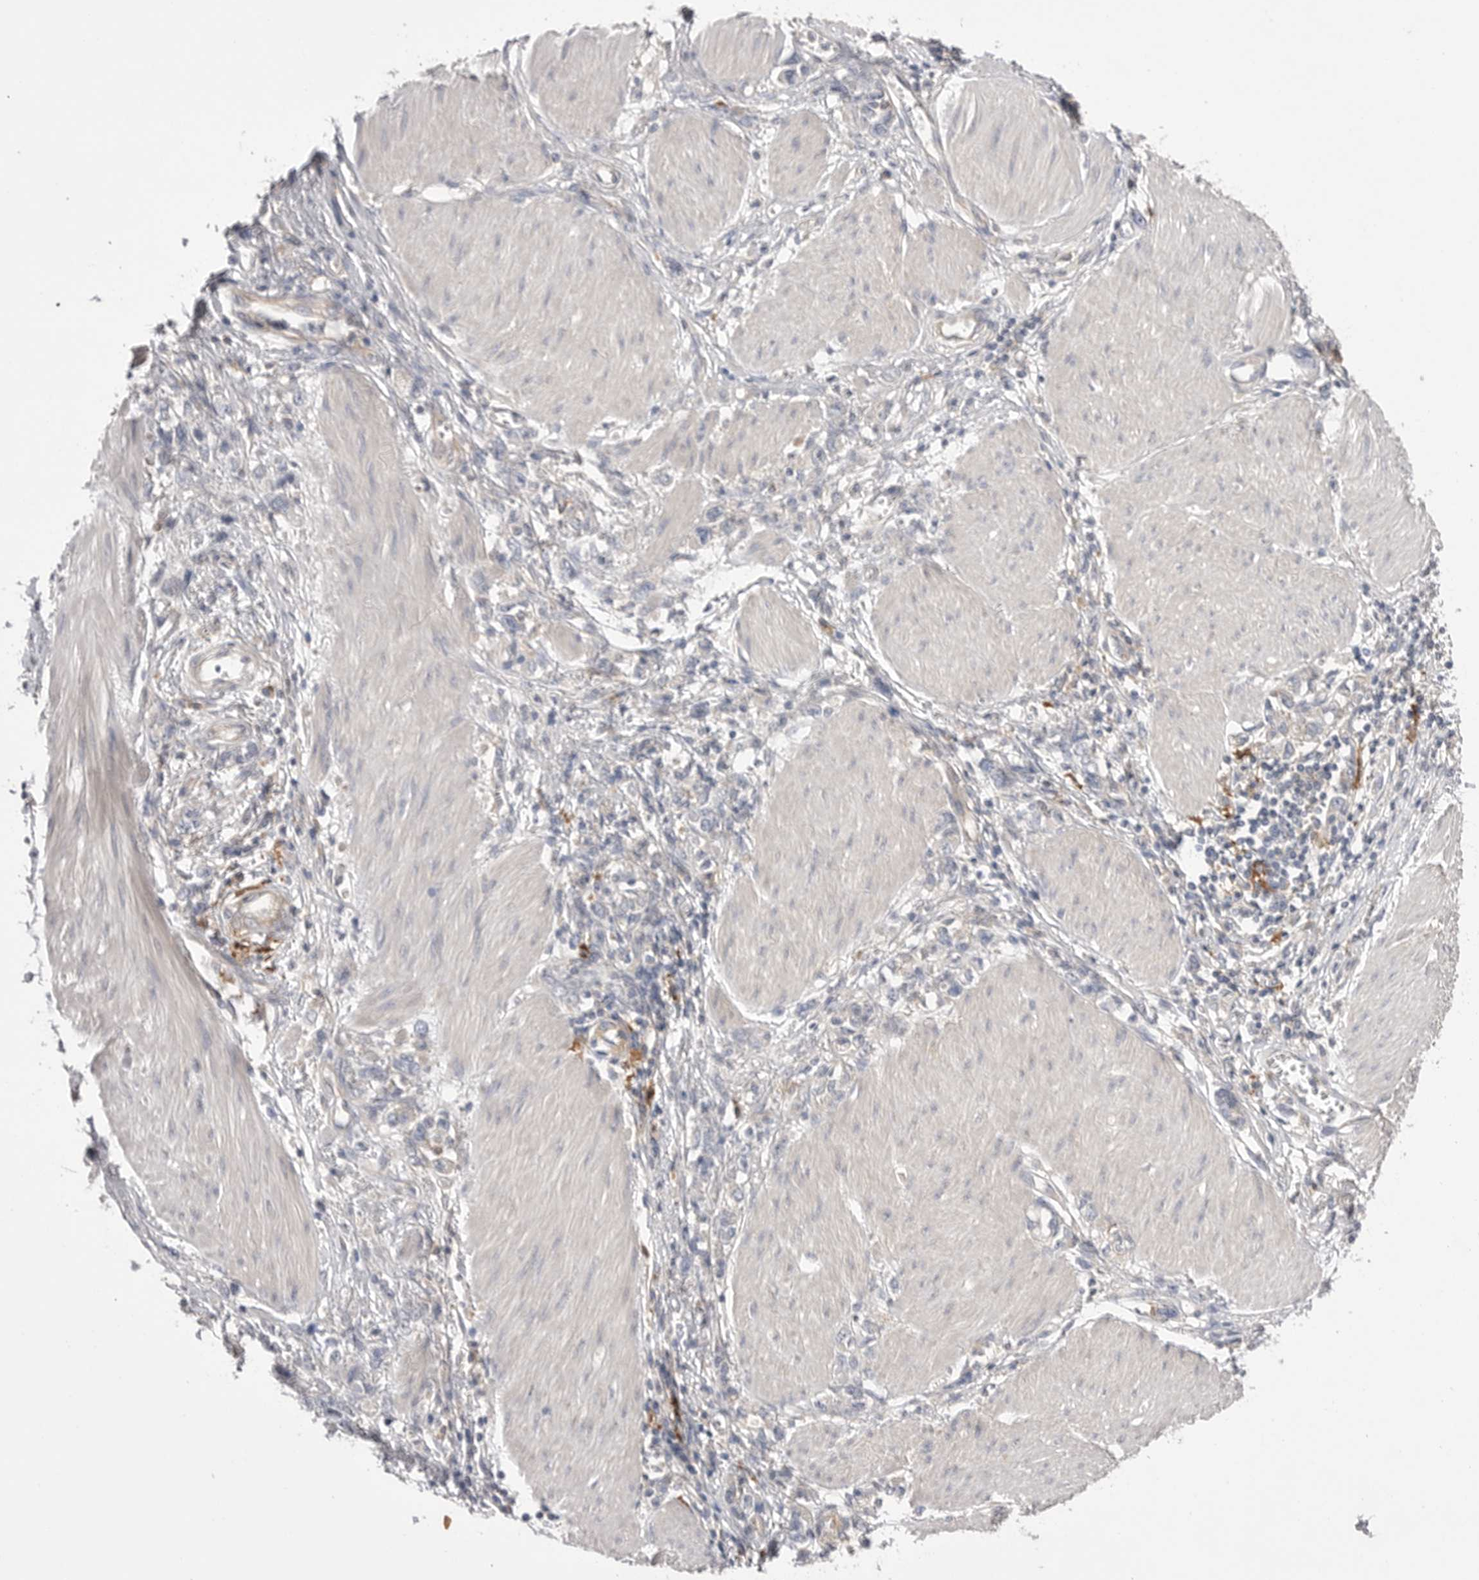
{"staining": {"intensity": "negative", "quantity": "none", "location": "none"}, "tissue": "stomach cancer", "cell_type": "Tumor cells", "image_type": "cancer", "snomed": [{"axis": "morphology", "description": "Adenocarcinoma, NOS"}, {"axis": "topography", "description": "Stomach"}], "caption": "High power microscopy micrograph of an immunohistochemistry histopathology image of adenocarcinoma (stomach), revealing no significant positivity in tumor cells. (DAB immunohistochemistry, high magnification).", "gene": "VAC14", "patient": {"sex": "female", "age": 76}}